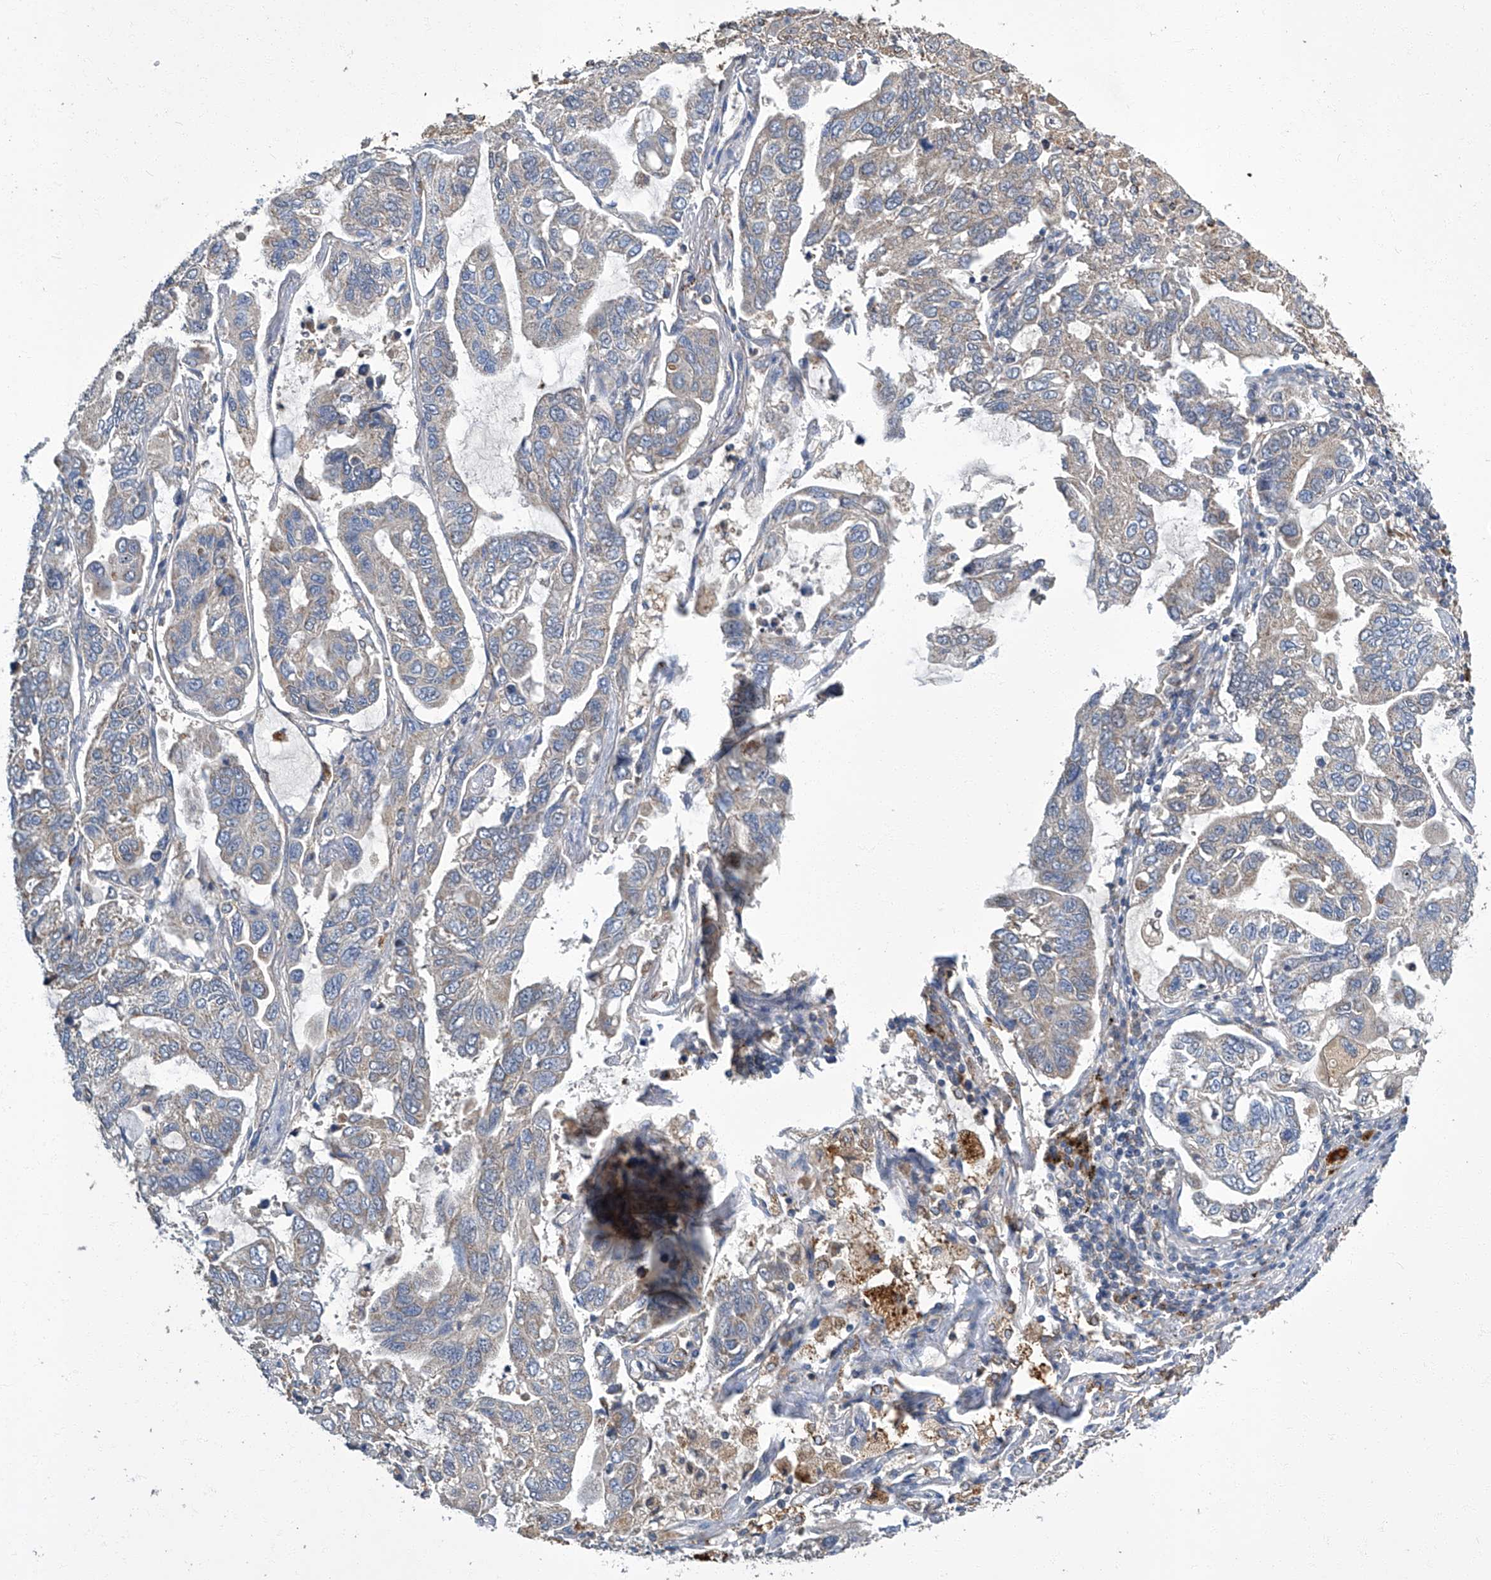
{"staining": {"intensity": "moderate", "quantity": "25%-75%", "location": "cytoplasmic/membranous"}, "tissue": "lung cancer", "cell_type": "Tumor cells", "image_type": "cancer", "snomed": [{"axis": "morphology", "description": "Adenocarcinoma, NOS"}, {"axis": "topography", "description": "Lung"}], "caption": "The histopathology image displays staining of adenocarcinoma (lung), revealing moderate cytoplasmic/membranous protein positivity (brown color) within tumor cells.", "gene": "TNFRSF13B", "patient": {"sex": "male", "age": 64}}